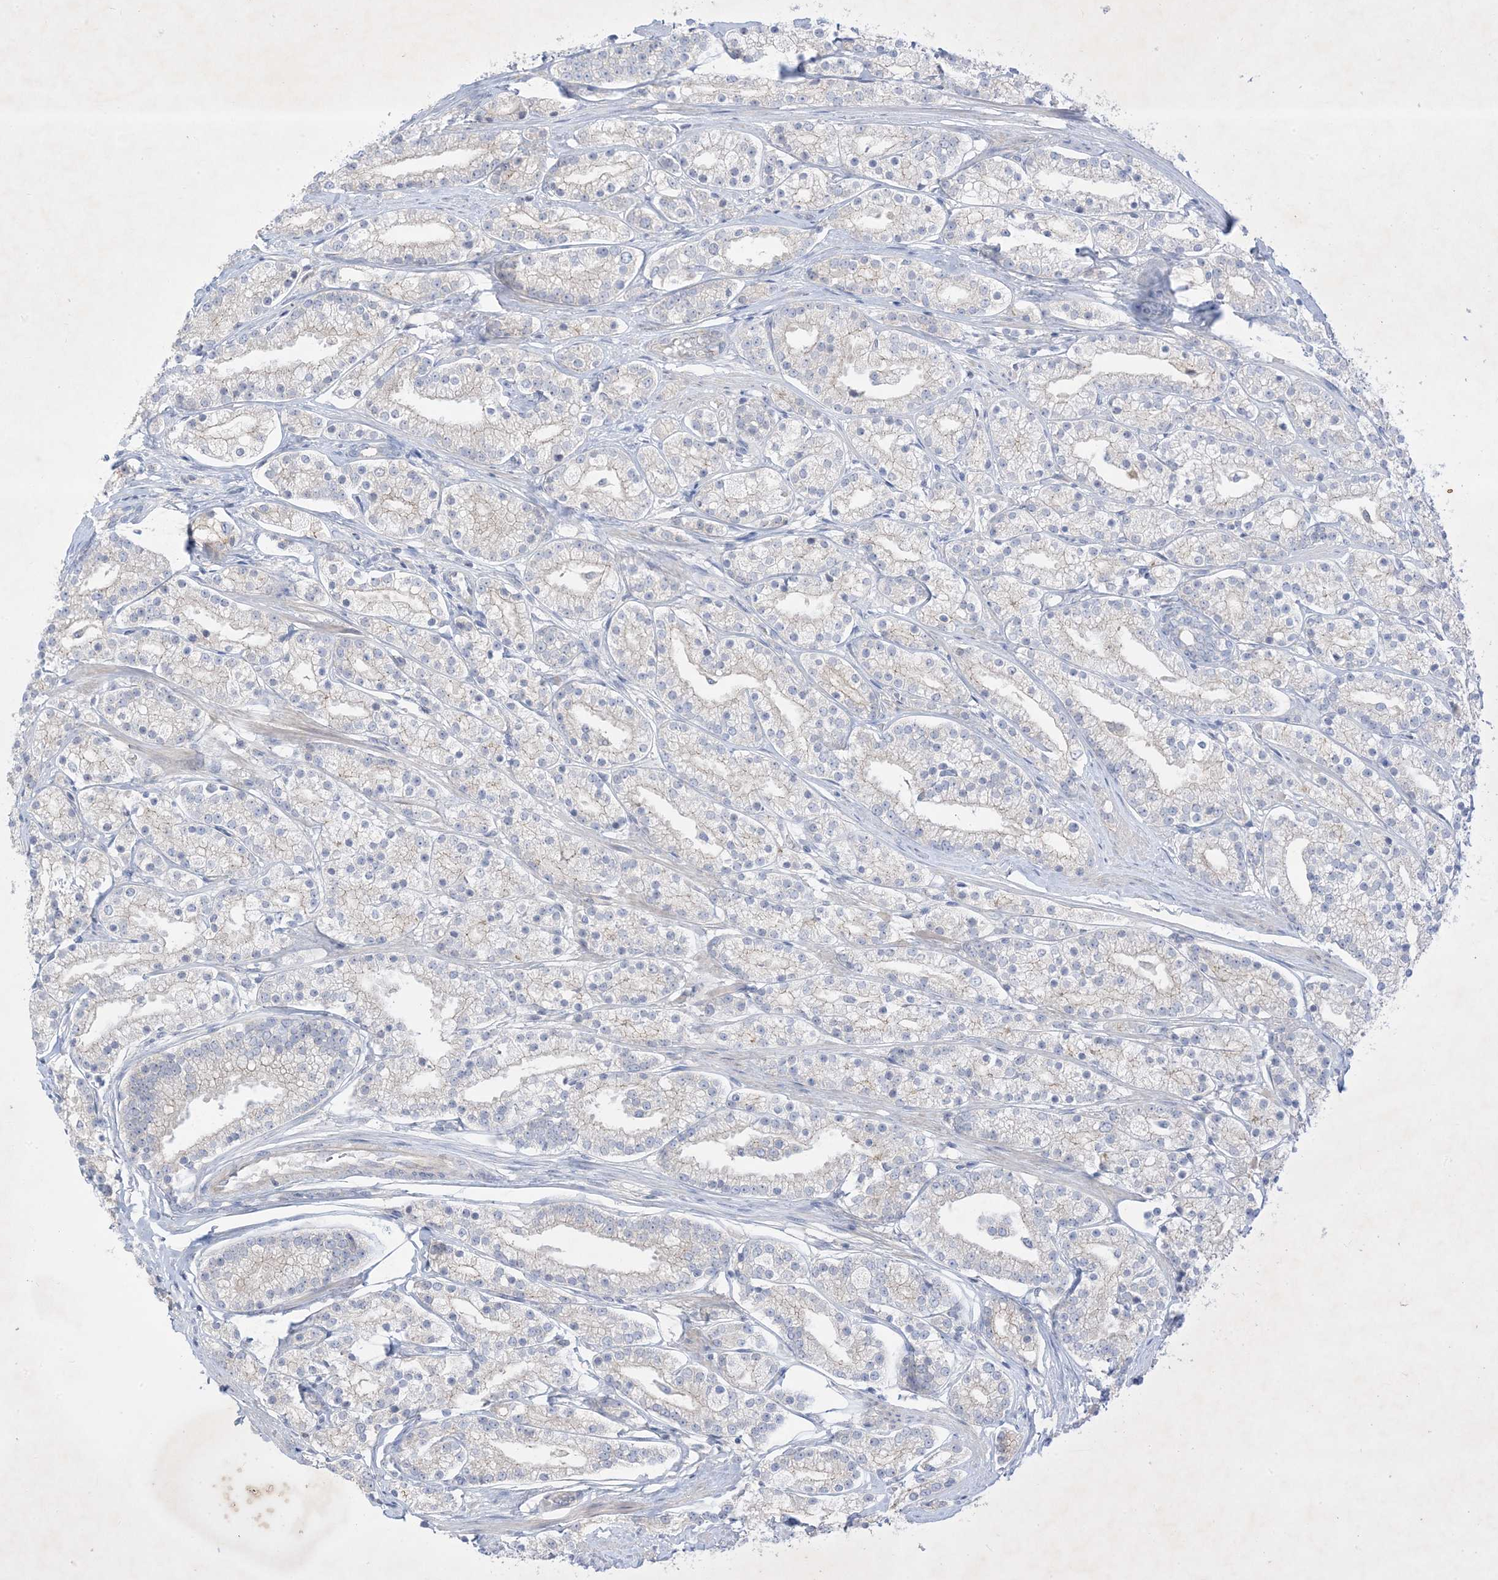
{"staining": {"intensity": "negative", "quantity": "none", "location": "none"}, "tissue": "prostate cancer", "cell_type": "Tumor cells", "image_type": "cancer", "snomed": [{"axis": "morphology", "description": "Adenocarcinoma, High grade"}, {"axis": "topography", "description": "Prostate"}], "caption": "An image of prostate adenocarcinoma (high-grade) stained for a protein reveals no brown staining in tumor cells. The staining is performed using DAB (3,3'-diaminobenzidine) brown chromogen with nuclei counter-stained in using hematoxylin.", "gene": "PLEKHA3", "patient": {"sex": "male", "age": 69}}